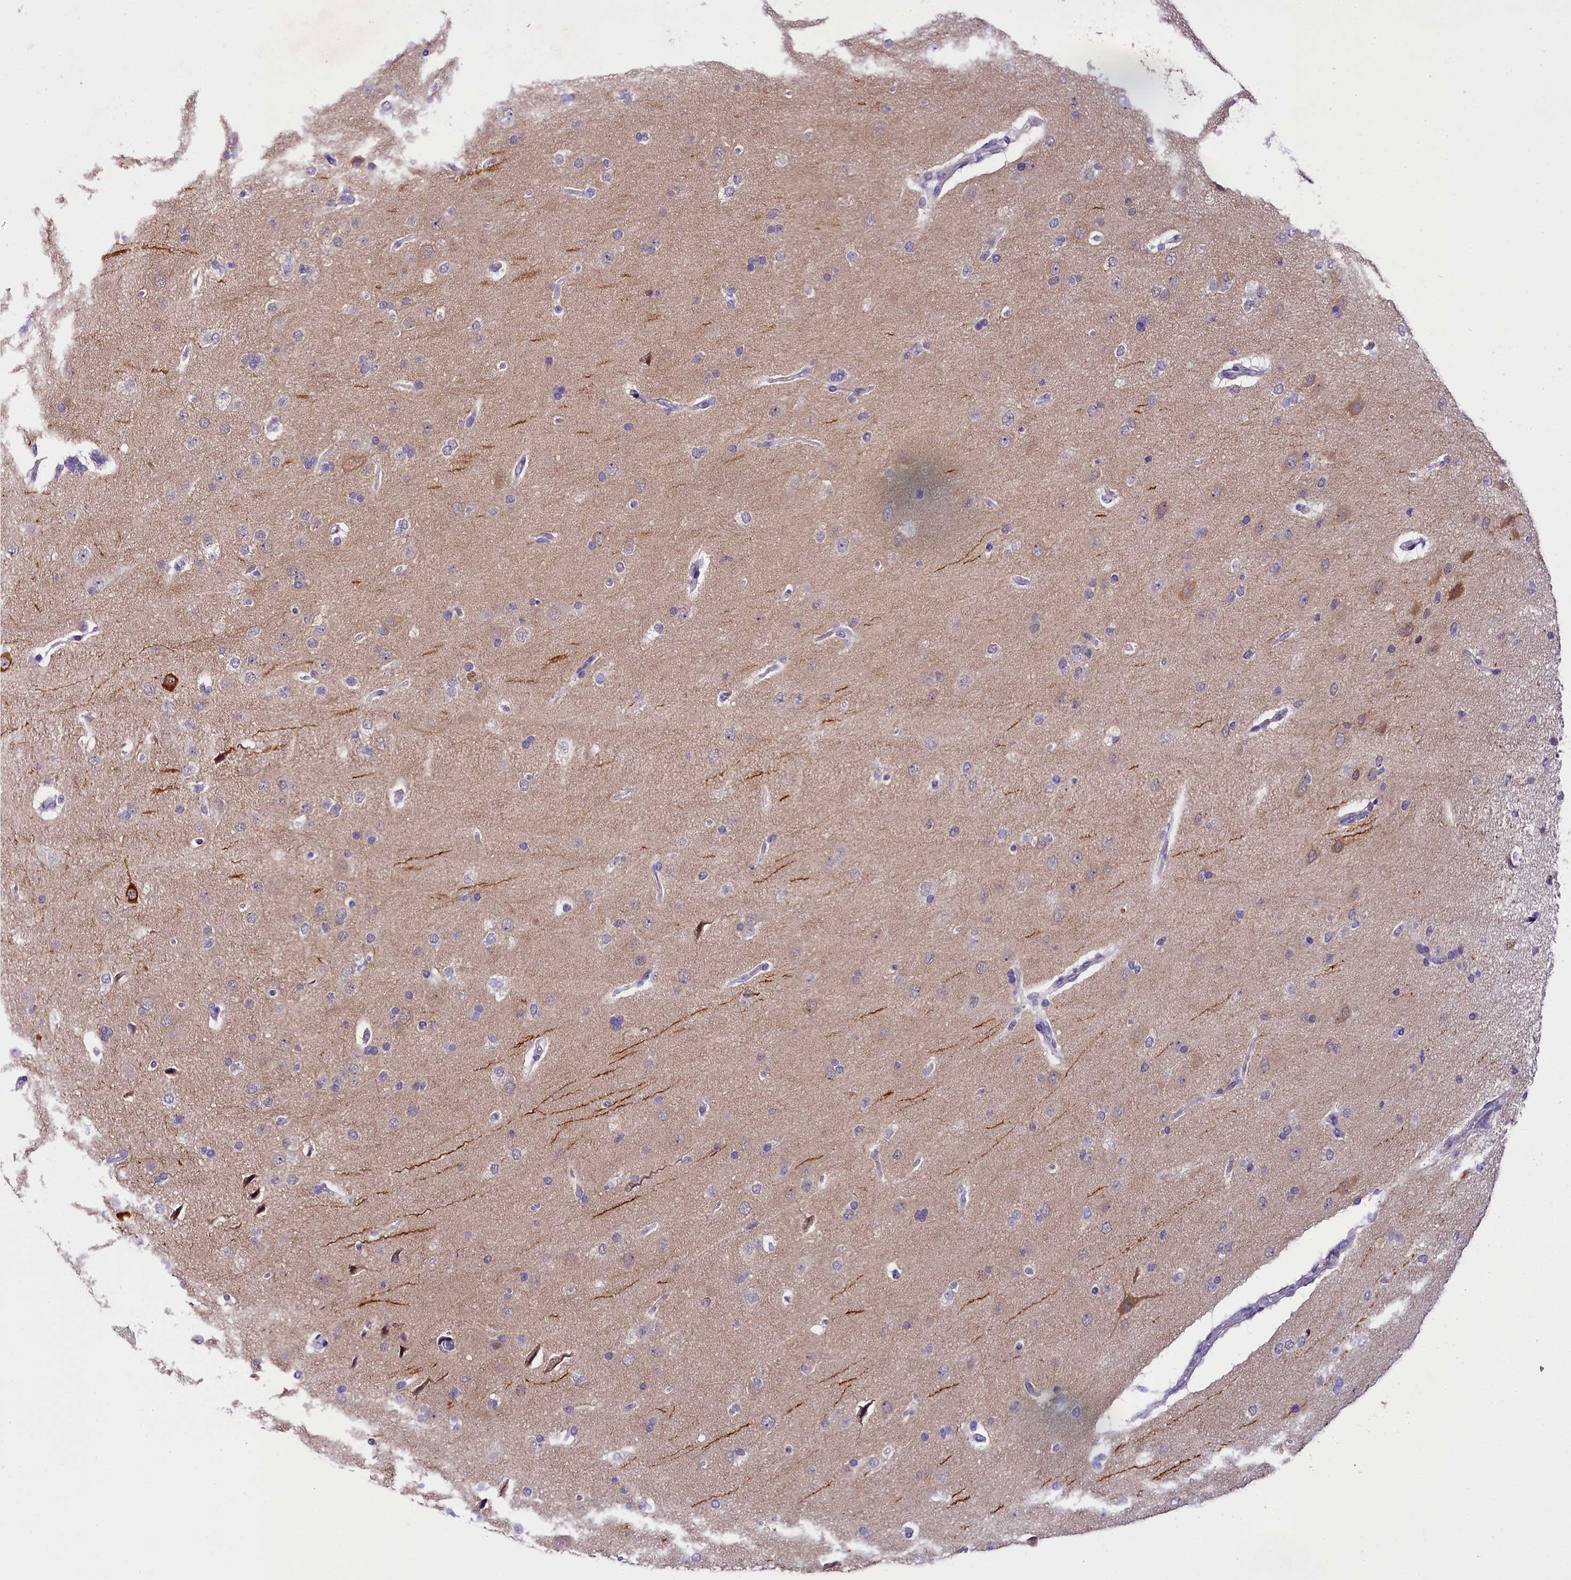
{"staining": {"intensity": "negative", "quantity": "none", "location": "none"}, "tissue": "glioma", "cell_type": "Tumor cells", "image_type": "cancer", "snomed": [{"axis": "morphology", "description": "Glioma, malignant, High grade"}, {"axis": "topography", "description": "Brain"}], "caption": "IHC of glioma exhibits no positivity in tumor cells.", "gene": "OSGEP", "patient": {"sex": "male", "age": 72}}